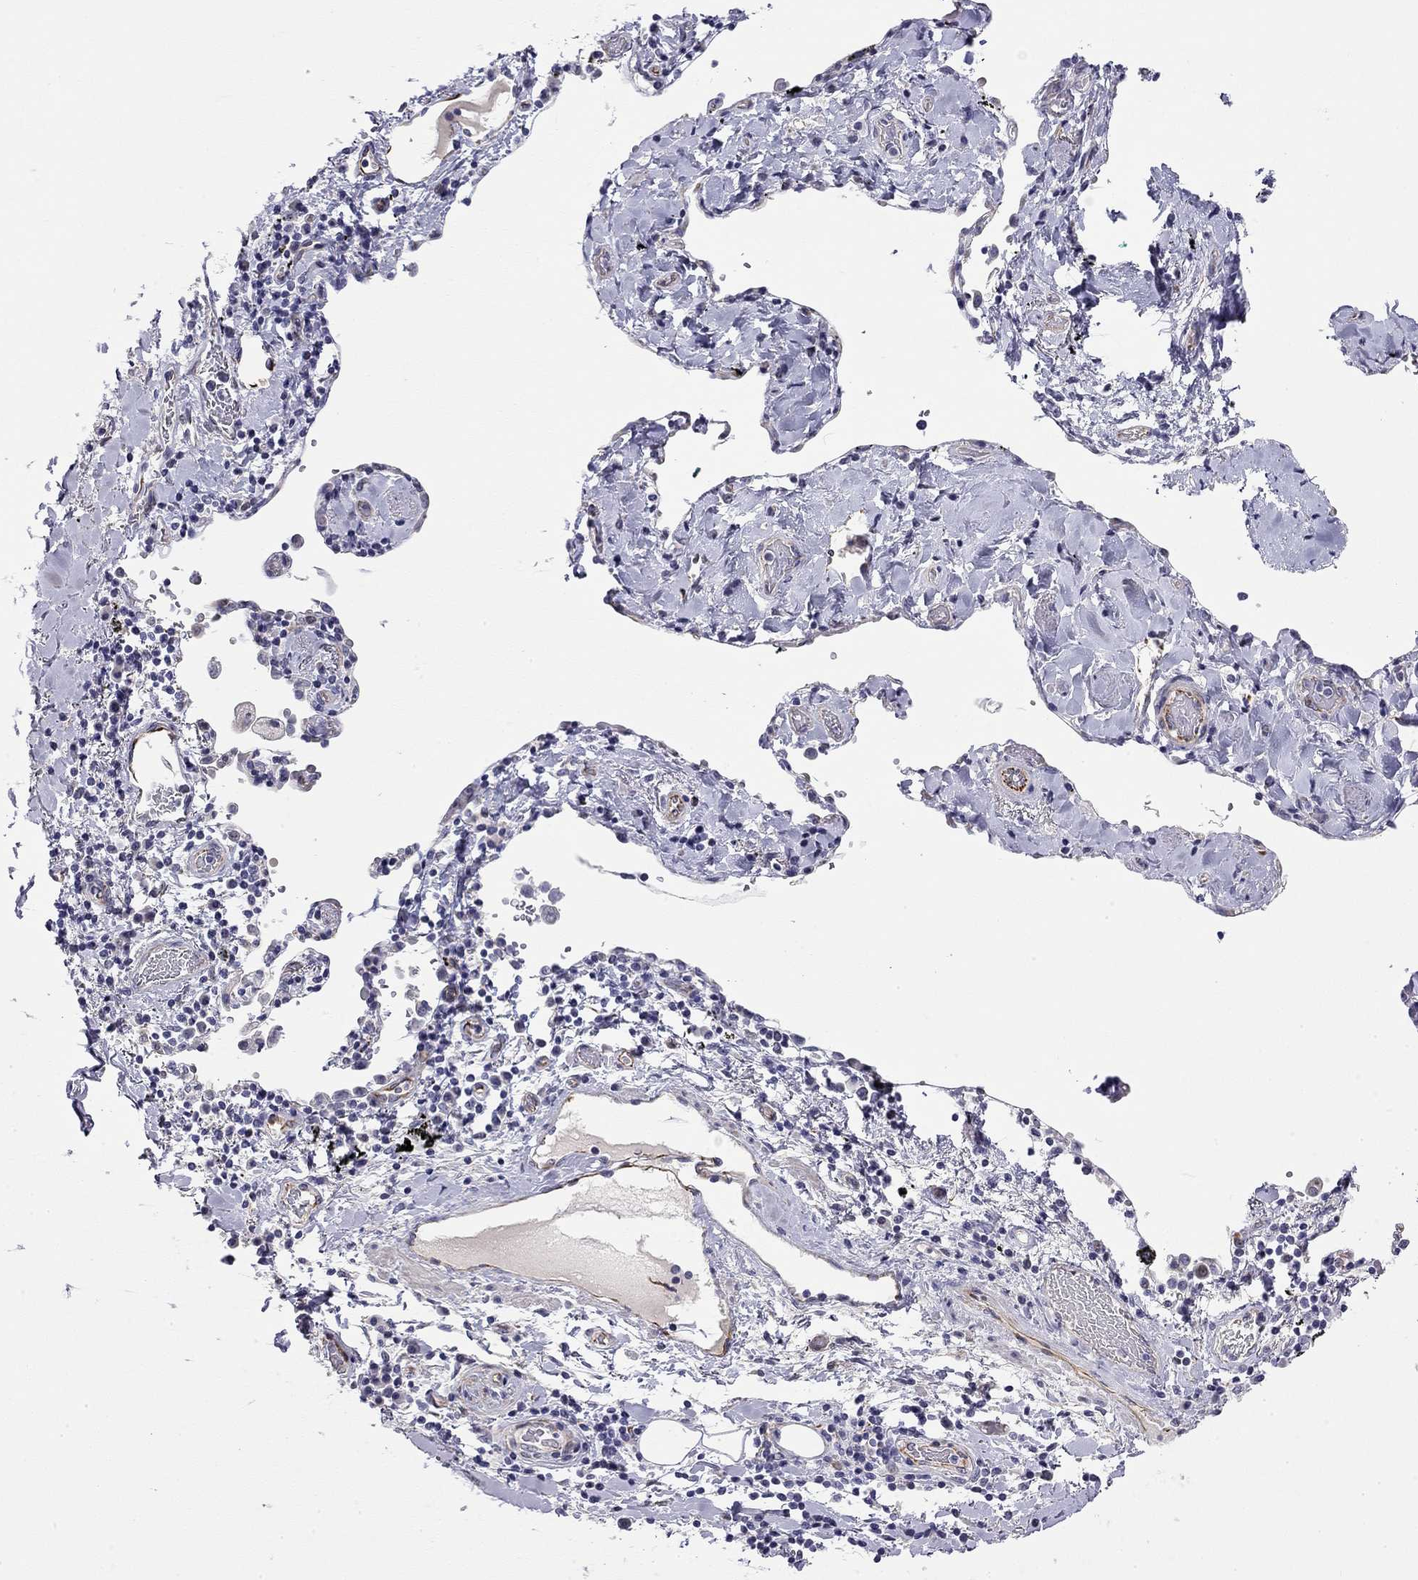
{"staining": {"intensity": "negative", "quantity": "none", "location": "none"}, "tissue": "lung cancer", "cell_type": "Tumor cells", "image_type": "cancer", "snomed": [{"axis": "morphology", "description": "Squamous cell carcinoma, NOS"}, {"axis": "topography", "description": "Lung"}], "caption": "IHC of human lung cancer exhibits no positivity in tumor cells. The staining is performed using DAB brown chromogen with nuclei counter-stained in using hematoxylin.", "gene": "RTL1", "patient": {"sex": "male", "age": 57}}